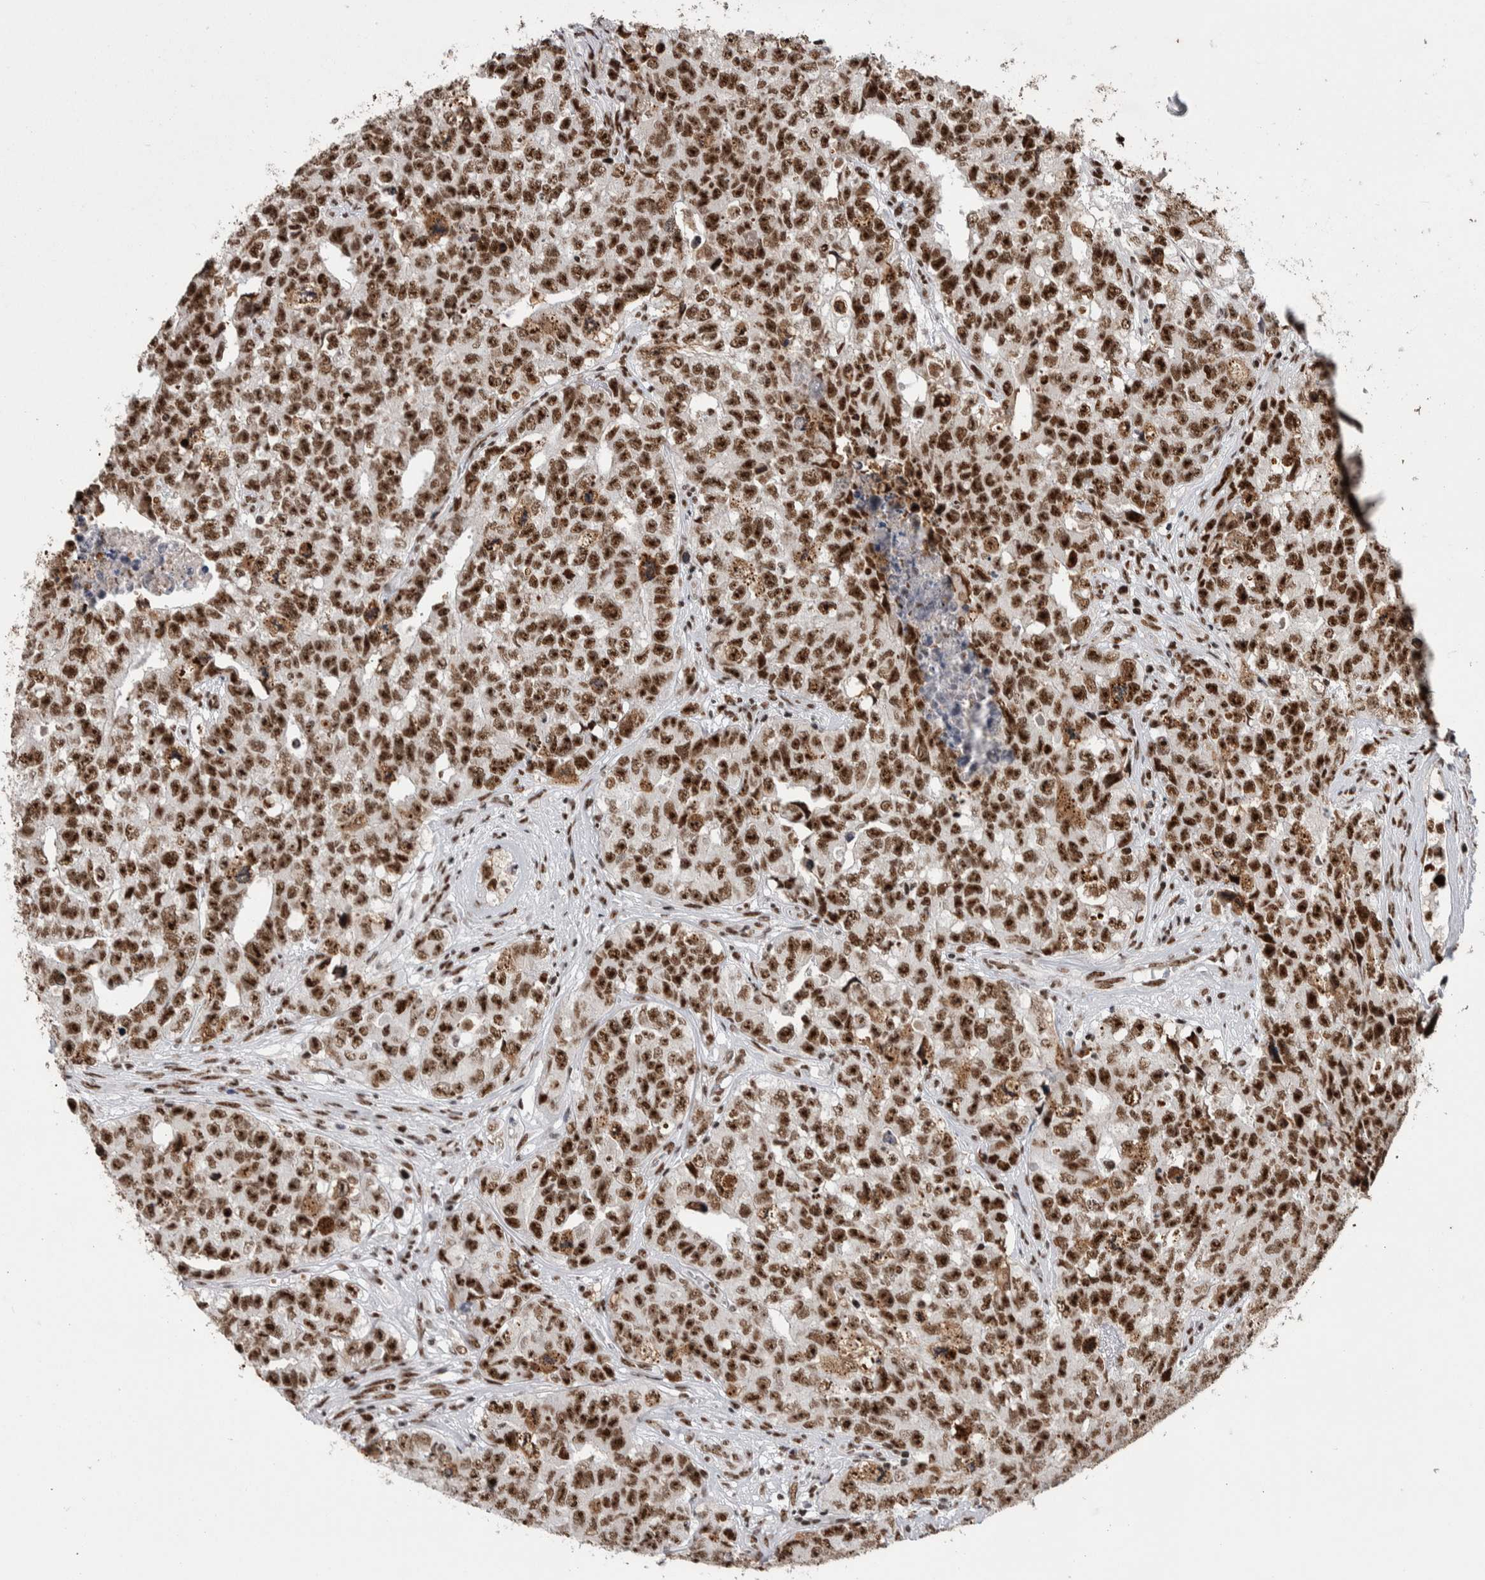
{"staining": {"intensity": "strong", "quantity": ">75%", "location": "nuclear"}, "tissue": "testis cancer", "cell_type": "Tumor cells", "image_type": "cancer", "snomed": [{"axis": "morphology", "description": "Carcinoma, Embryonal, NOS"}, {"axis": "topography", "description": "Testis"}], "caption": "There is high levels of strong nuclear expression in tumor cells of testis cancer (embryonal carcinoma), as demonstrated by immunohistochemical staining (brown color).", "gene": "NCL", "patient": {"sex": "male", "age": 28}}